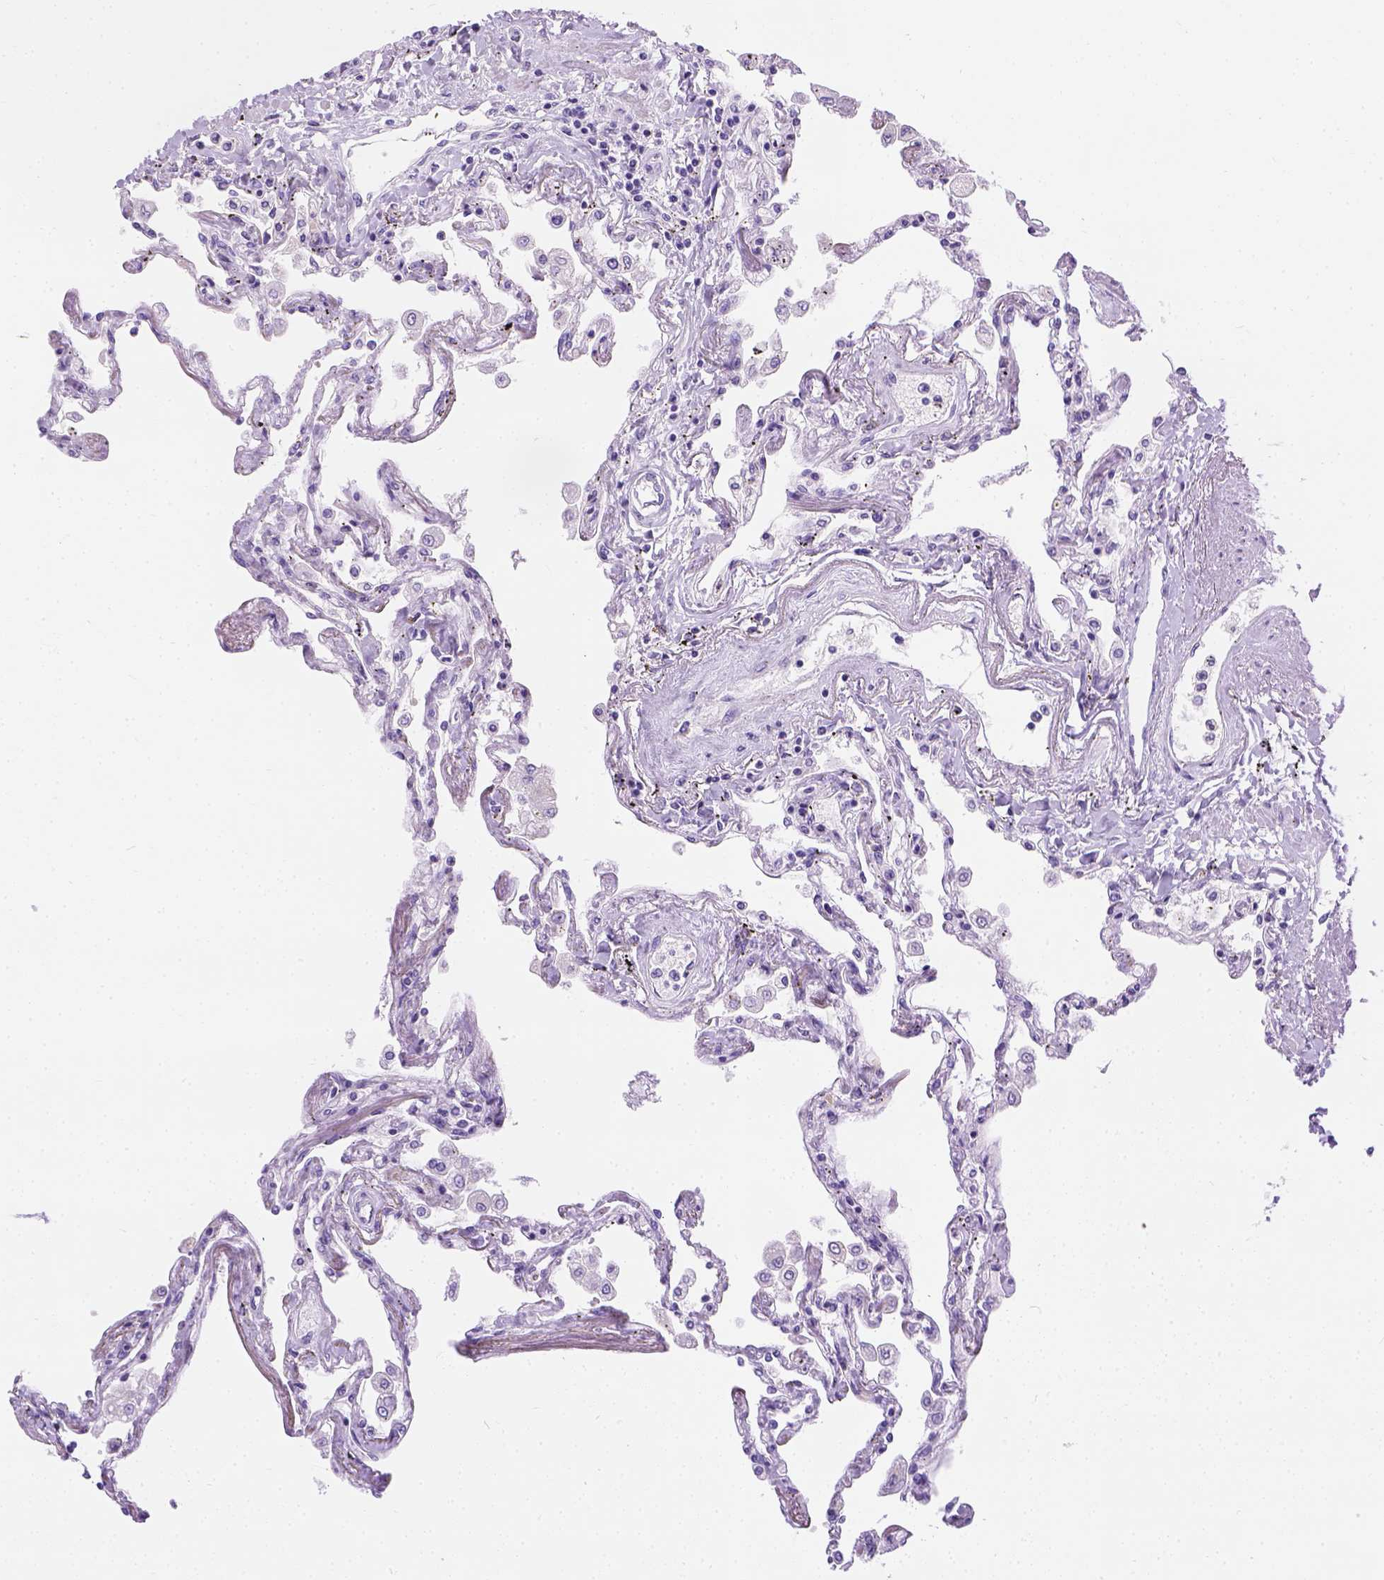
{"staining": {"intensity": "negative", "quantity": "none", "location": "none"}, "tissue": "lung", "cell_type": "Alveolar cells", "image_type": "normal", "snomed": [{"axis": "morphology", "description": "Normal tissue, NOS"}, {"axis": "morphology", "description": "Adenocarcinoma, NOS"}, {"axis": "topography", "description": "Cartilage tissue"}, {"axis": "topography", "description": "Lung"}], "caption": "Protein analysis of normal lung exhibits no significant positivity in alveolar cells. Brightfield microscopy of immunohistochemistry (IHC) stained with DAB (brown) and hematoxylin (blue), captured at high magnification.", "gene": "TMEM38A", "patient": {"sex": "female", "age": 67}}